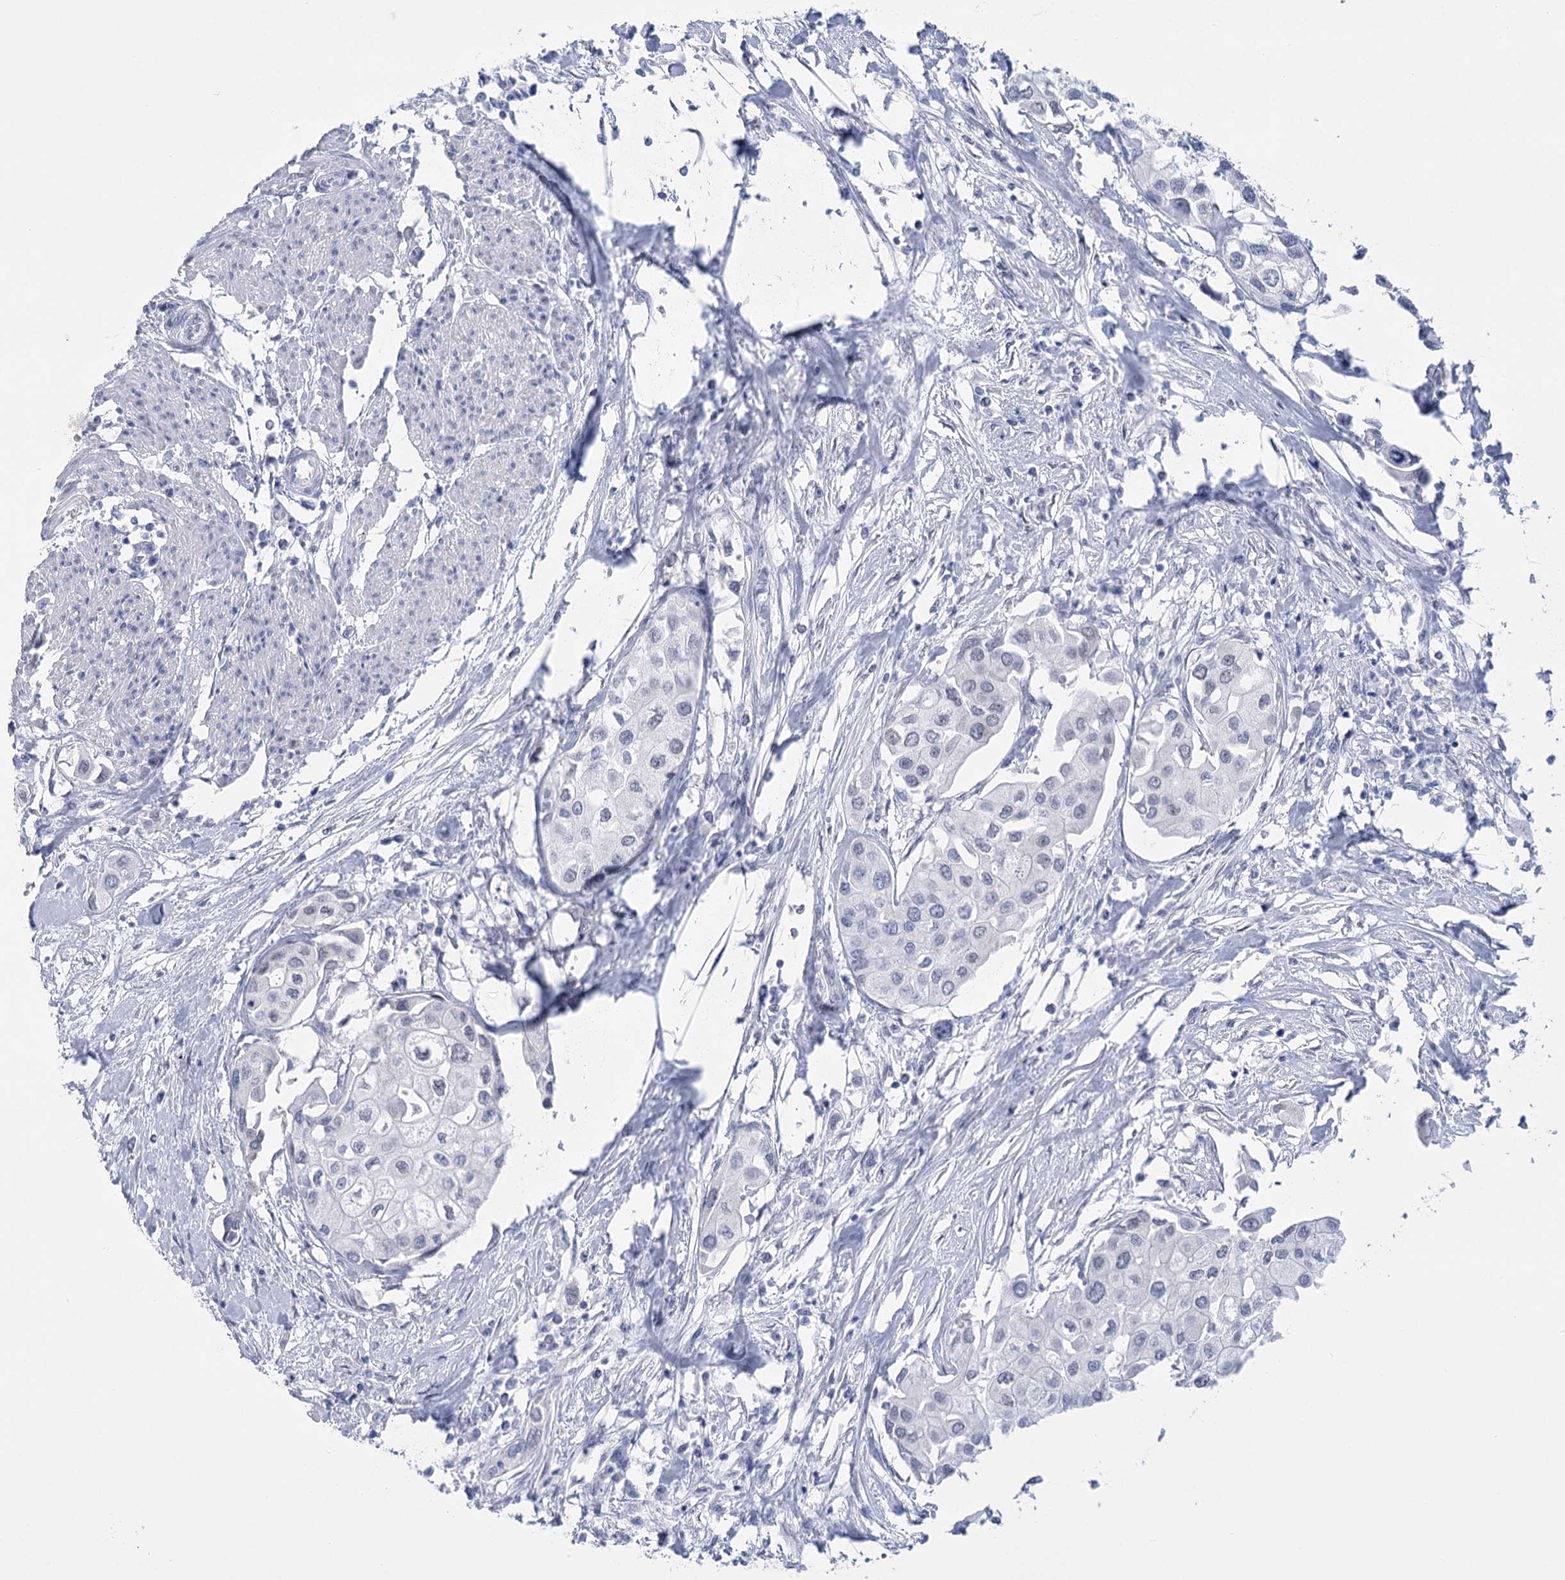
{"staining": {"intensity": "negative", "quantity": "none", "location": "none"}, "tissue": "urothelial cancer", "cell_type": "Tumor cells", "image_type": "cancer", "snomed": [{"axis": "morphology", "description": "Urothelial carcinoma, High grade"}, {"axis": "topography", "description": "Urinary bladder"}], "caption": "Urothelial carcinoma (high-grade) was stained to show a protein in brown. There is no significant staining in tumor cells.", "gene": "HORMAD1", "patient": {"sex": "male", "age": 64}}